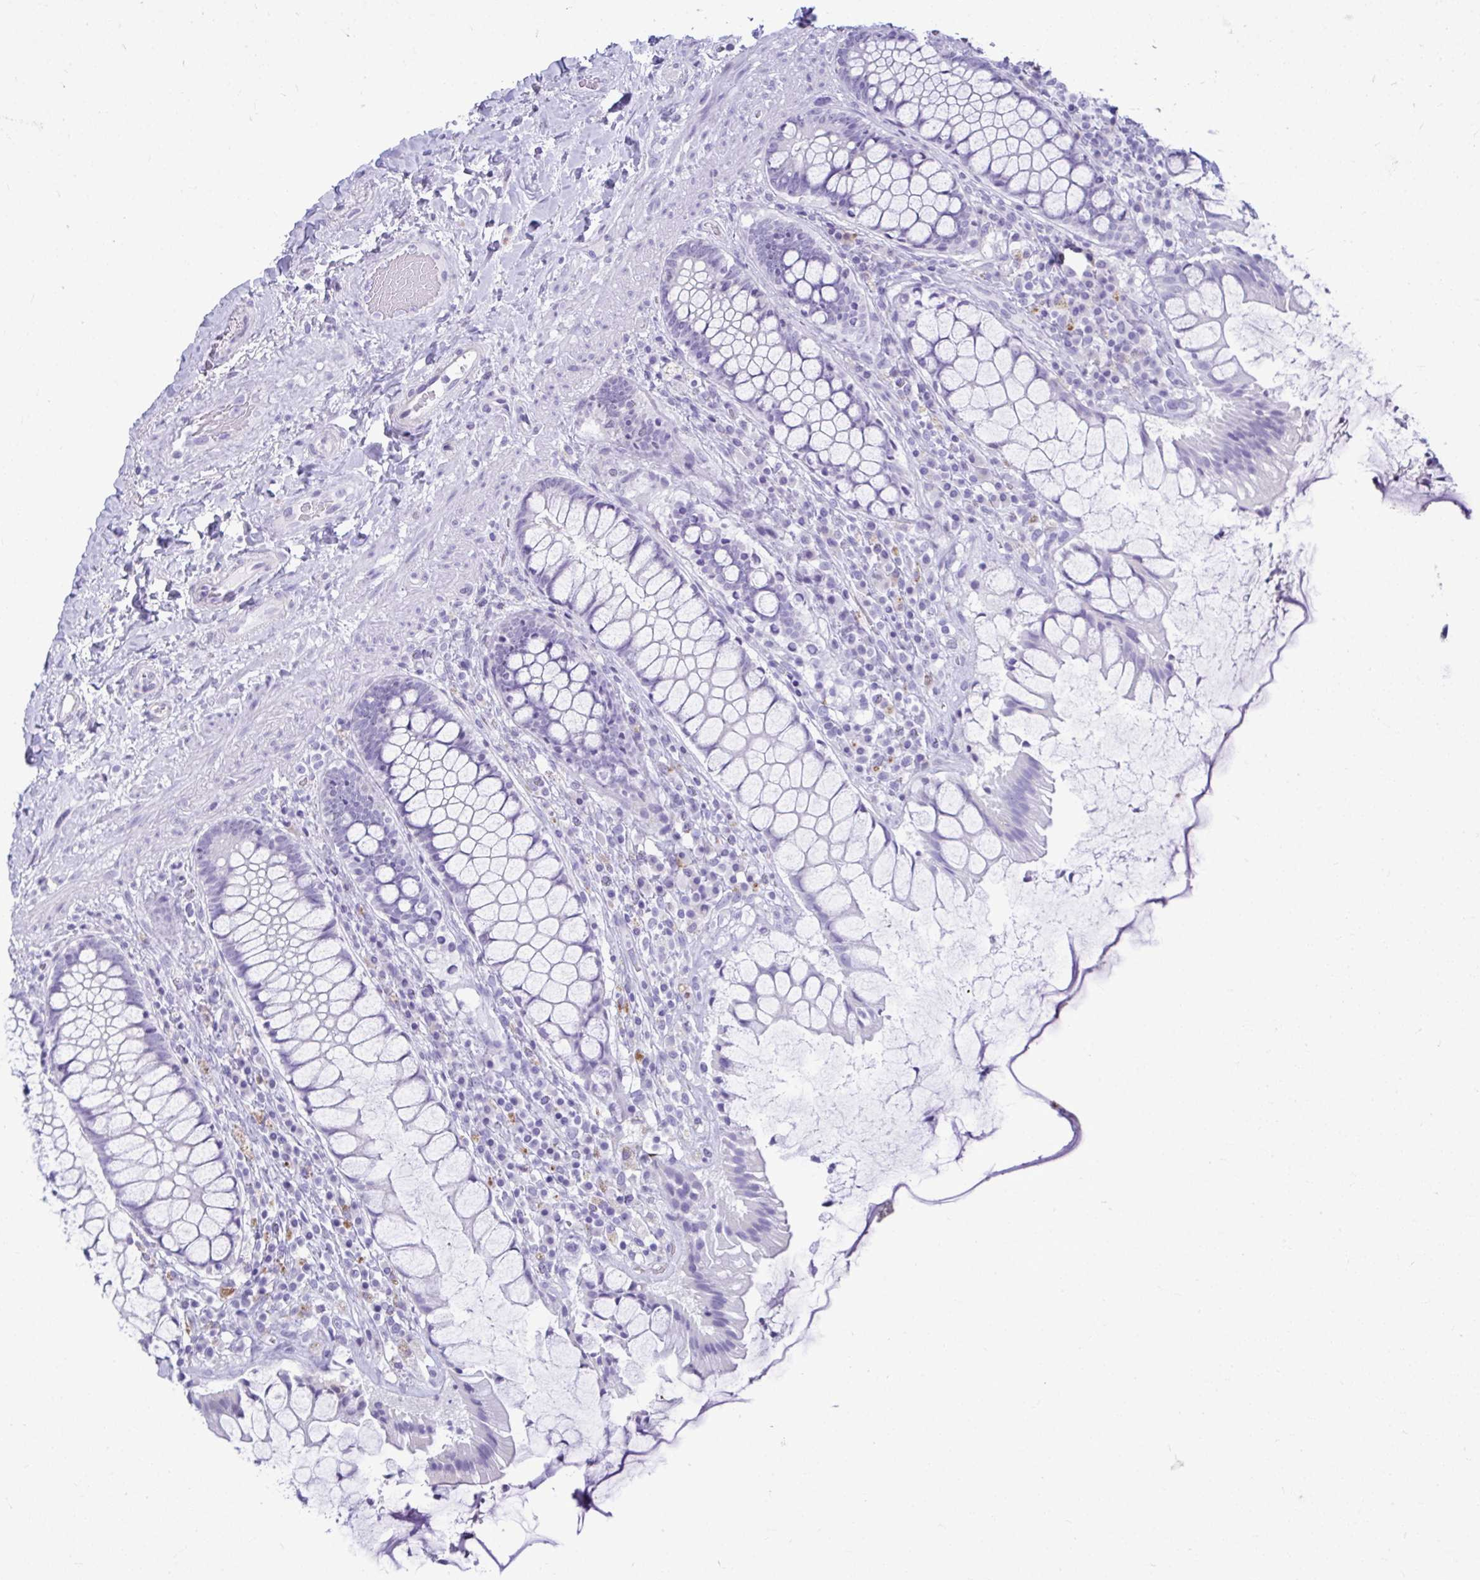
{"staining": {"intensity": "negative", "quantity": "none", "location": "none"}, "tissue": "rectum", "cell_type": "Glandular cells", "image_type": "normal", "snomed": [{"axis": "morphology", "description": "Normal tissue, NOS"}, {"axis": "topography", "description": "Rectum"}], "caption": "High magnification brightfield microscopy of normal rectum stained with DAB (brown) and counterstained with hematoxylin (blue): glandular cells show no significant positivity.", "gene": "SERPINI1", "patient": {"sex": "female", "age": 58}}